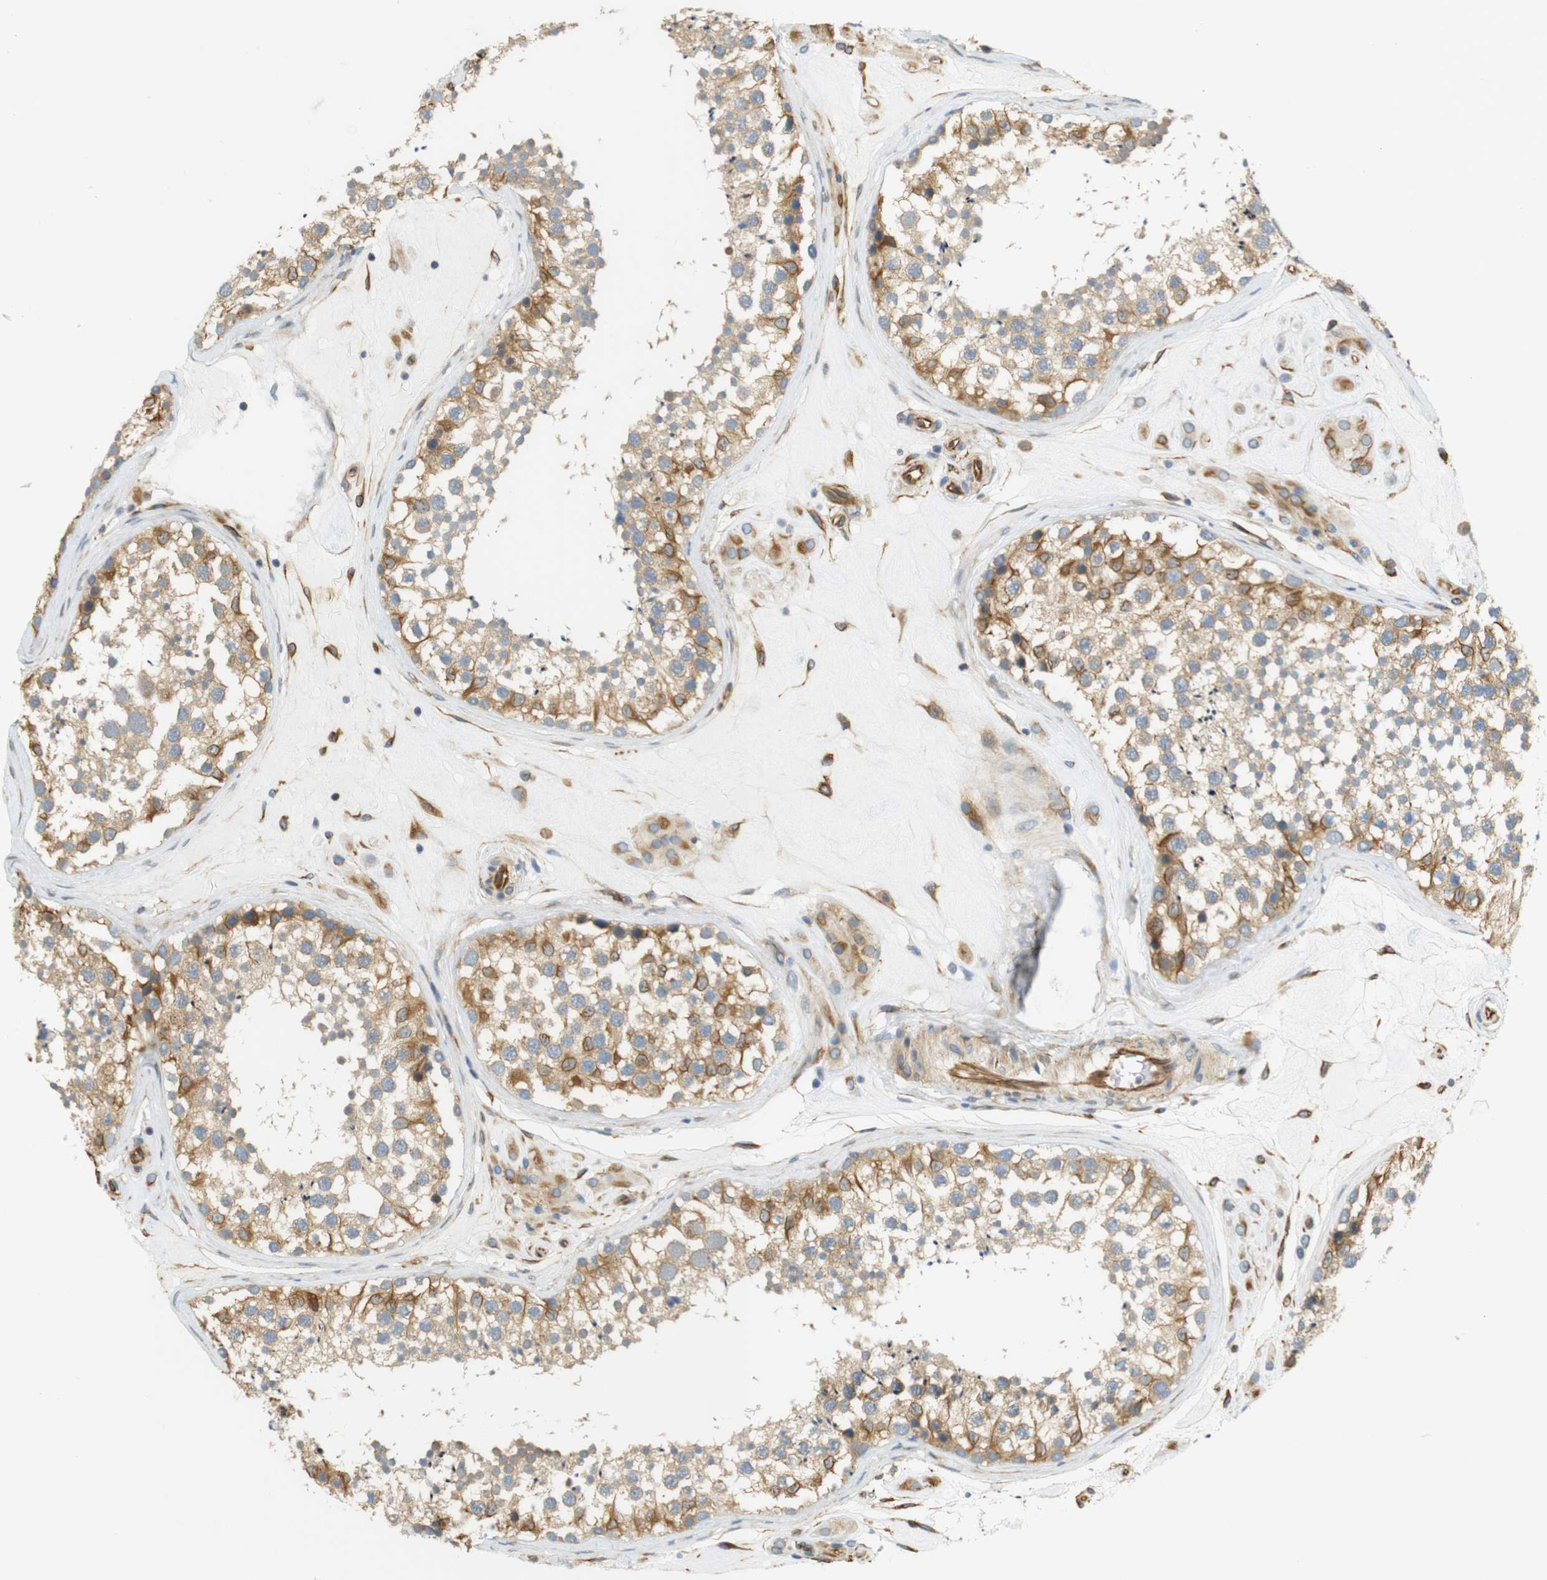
{"staining": {"intensity": "moderate", "quantity": ">75%", "location": "cytoplasmic/membranous"}, "tissue": "testis", "cell_type": "Cells in seminiferous ducts", "image_type": "normal", "snomed": [{"axis": "morphology", "description": "Normal tissue, NOS"}, {"axis": "topography", "description": "Testis"}], "caption": "The micrograph shows immunohistochemical staining of benign testis. There is moderate cytoplasmic/membranous expression is identified in about >75% of cells in seminiferous ducts. The staining was performed using DAB to visualize the protein expression in brown, while the nuclei were stained in blue with hematoxylin (Magnification: 20x).", "gene": "CYTH3", "patient": {"sex": "male", "age": 46}}